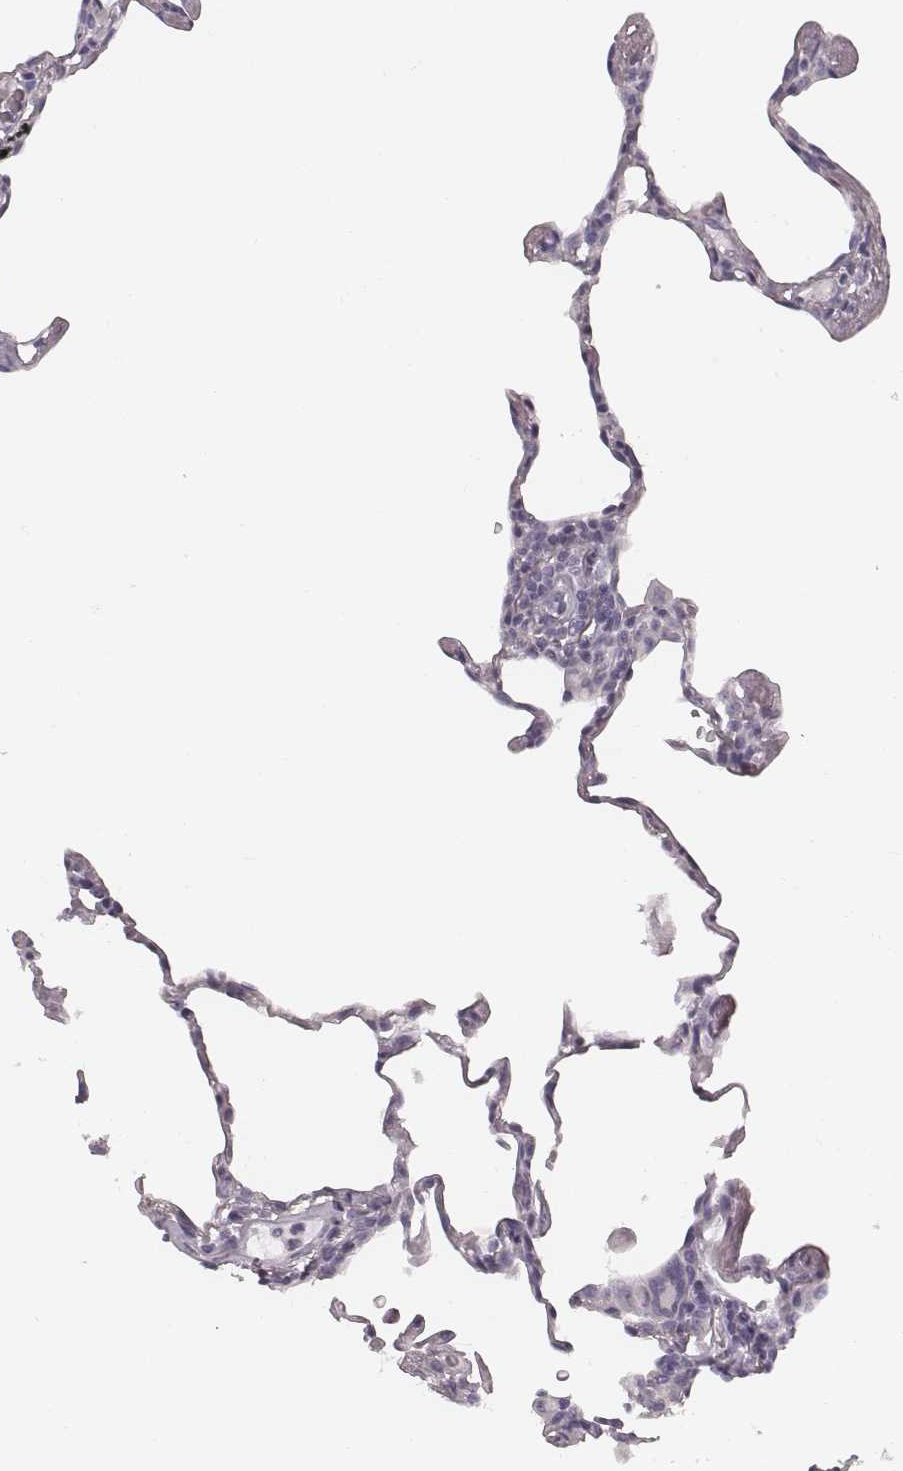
{"staining": {"intensity": "negative", "quantity": "none", "location": "none"}, "tissue": "lung", "cell_type": "Alveolar cells", "image_type": "normal", "snomed": [{"axis": "morphology", "description": "Normal tissue, NOS"}, {"axis": "topography", "description": "Lung"}], "caption": "IHC of normal lung demonstrates no expression in alveolar cells. (Brightfield microscopy of DAB immunohistochemistry at high magnification).", "gene": "SPA17", "patient": {"sex": "female", "age": 57}}